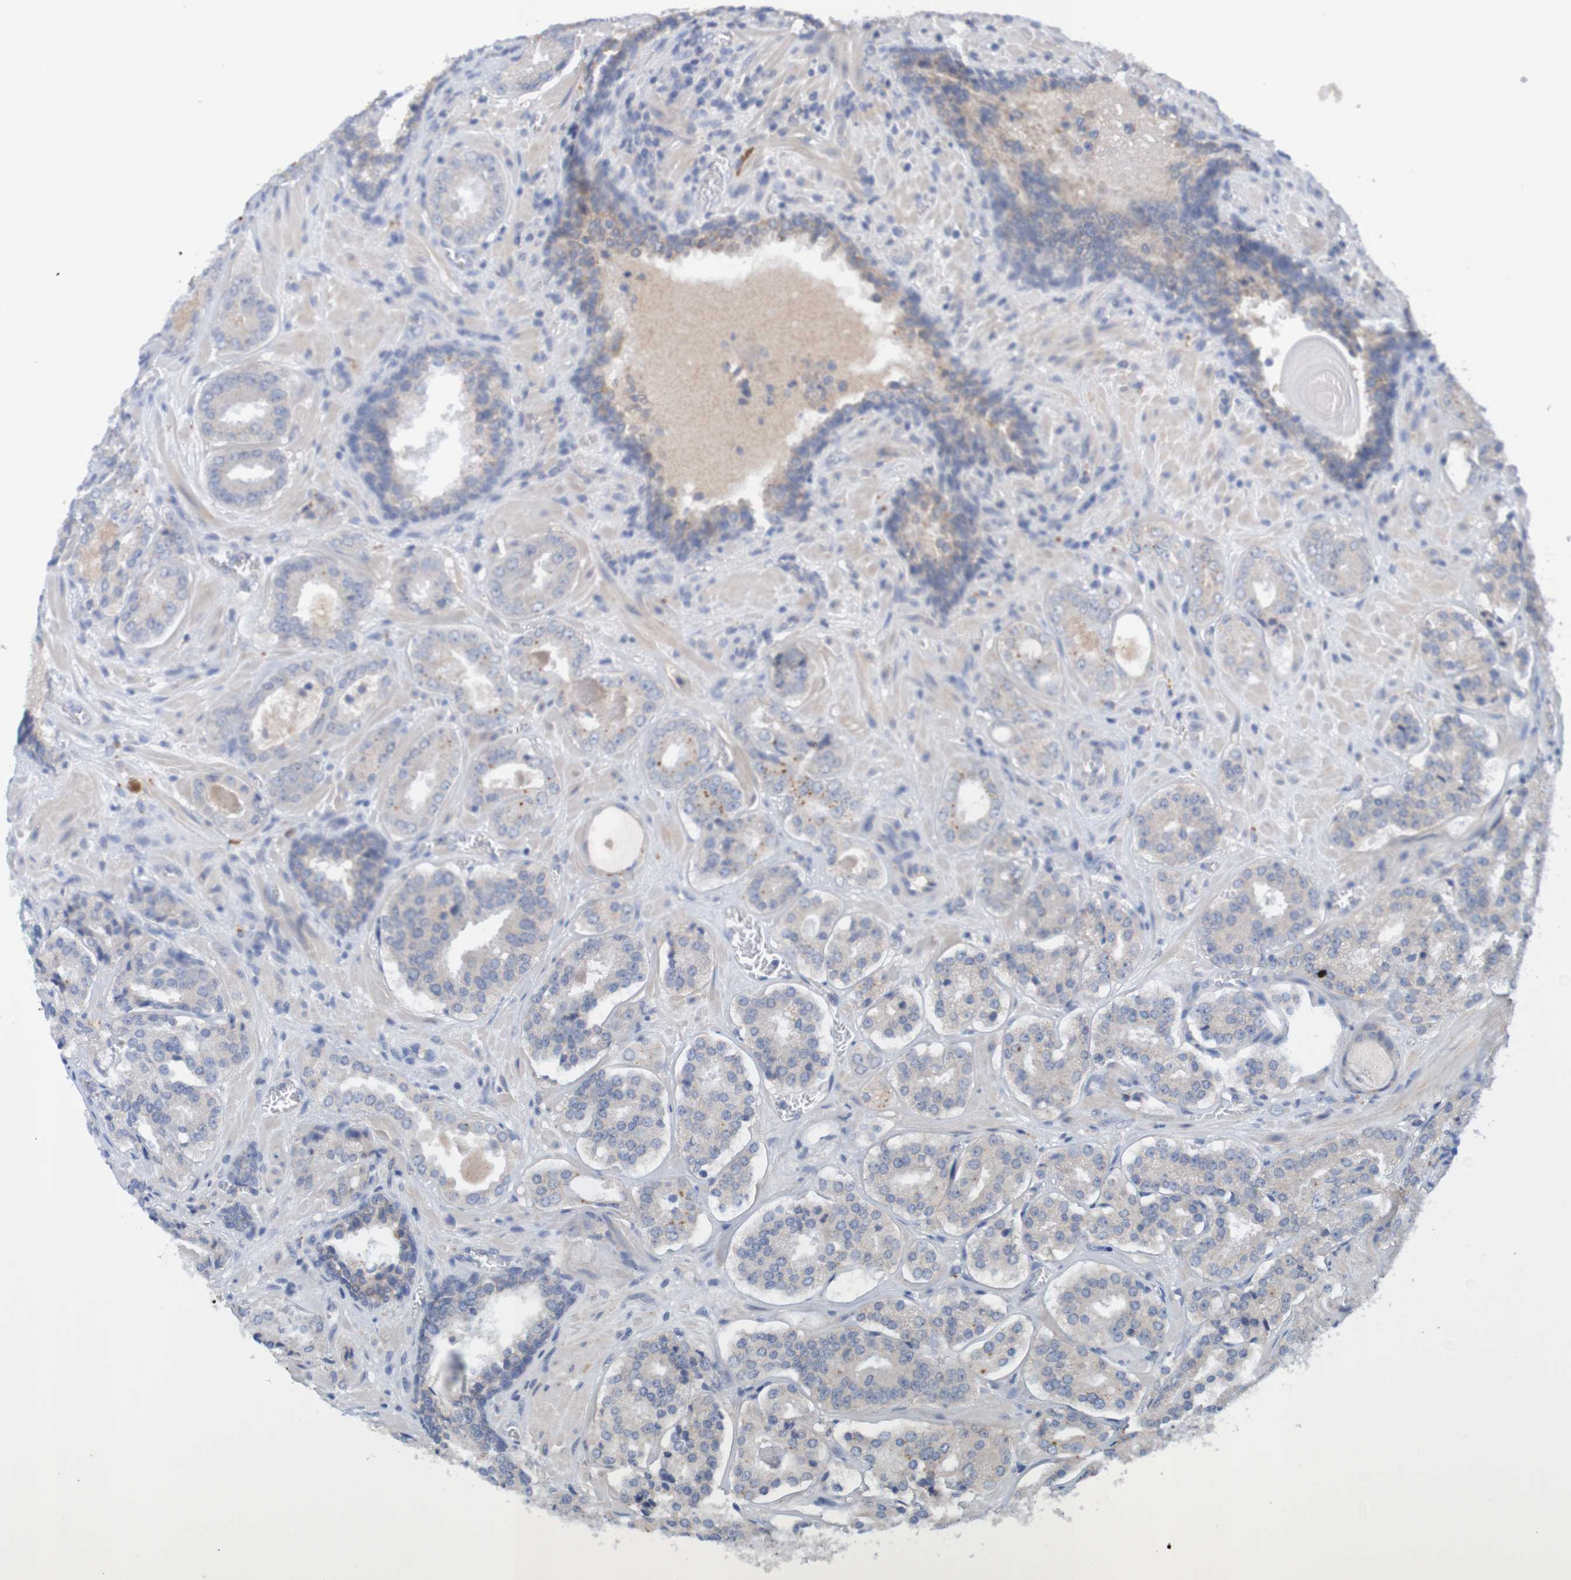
{"staining": {"intensity": "weak", "quantity": "<25%", "location": "cytoplasmic/membranous"}, "tissue": "prostate cancer", "cell_type": "Tumor cells", "image_type": "cancer", "snomed": [{"axis": "morphology", "description": "Adenocarcinoma, High grade"}, {"axis": "topography", "description": "Prostate"}], "caption": "Photomicrograph shows no significant protein expression in tumor cells of prostate cancer (high-grade adenocarcinoma). (Stains: DAB IHC with hematoxylin counter stain, Microscopy: brightfield microscopy at high magnification).", "gene": "LTA", "patient": {"sex": "male", "age": 60}}